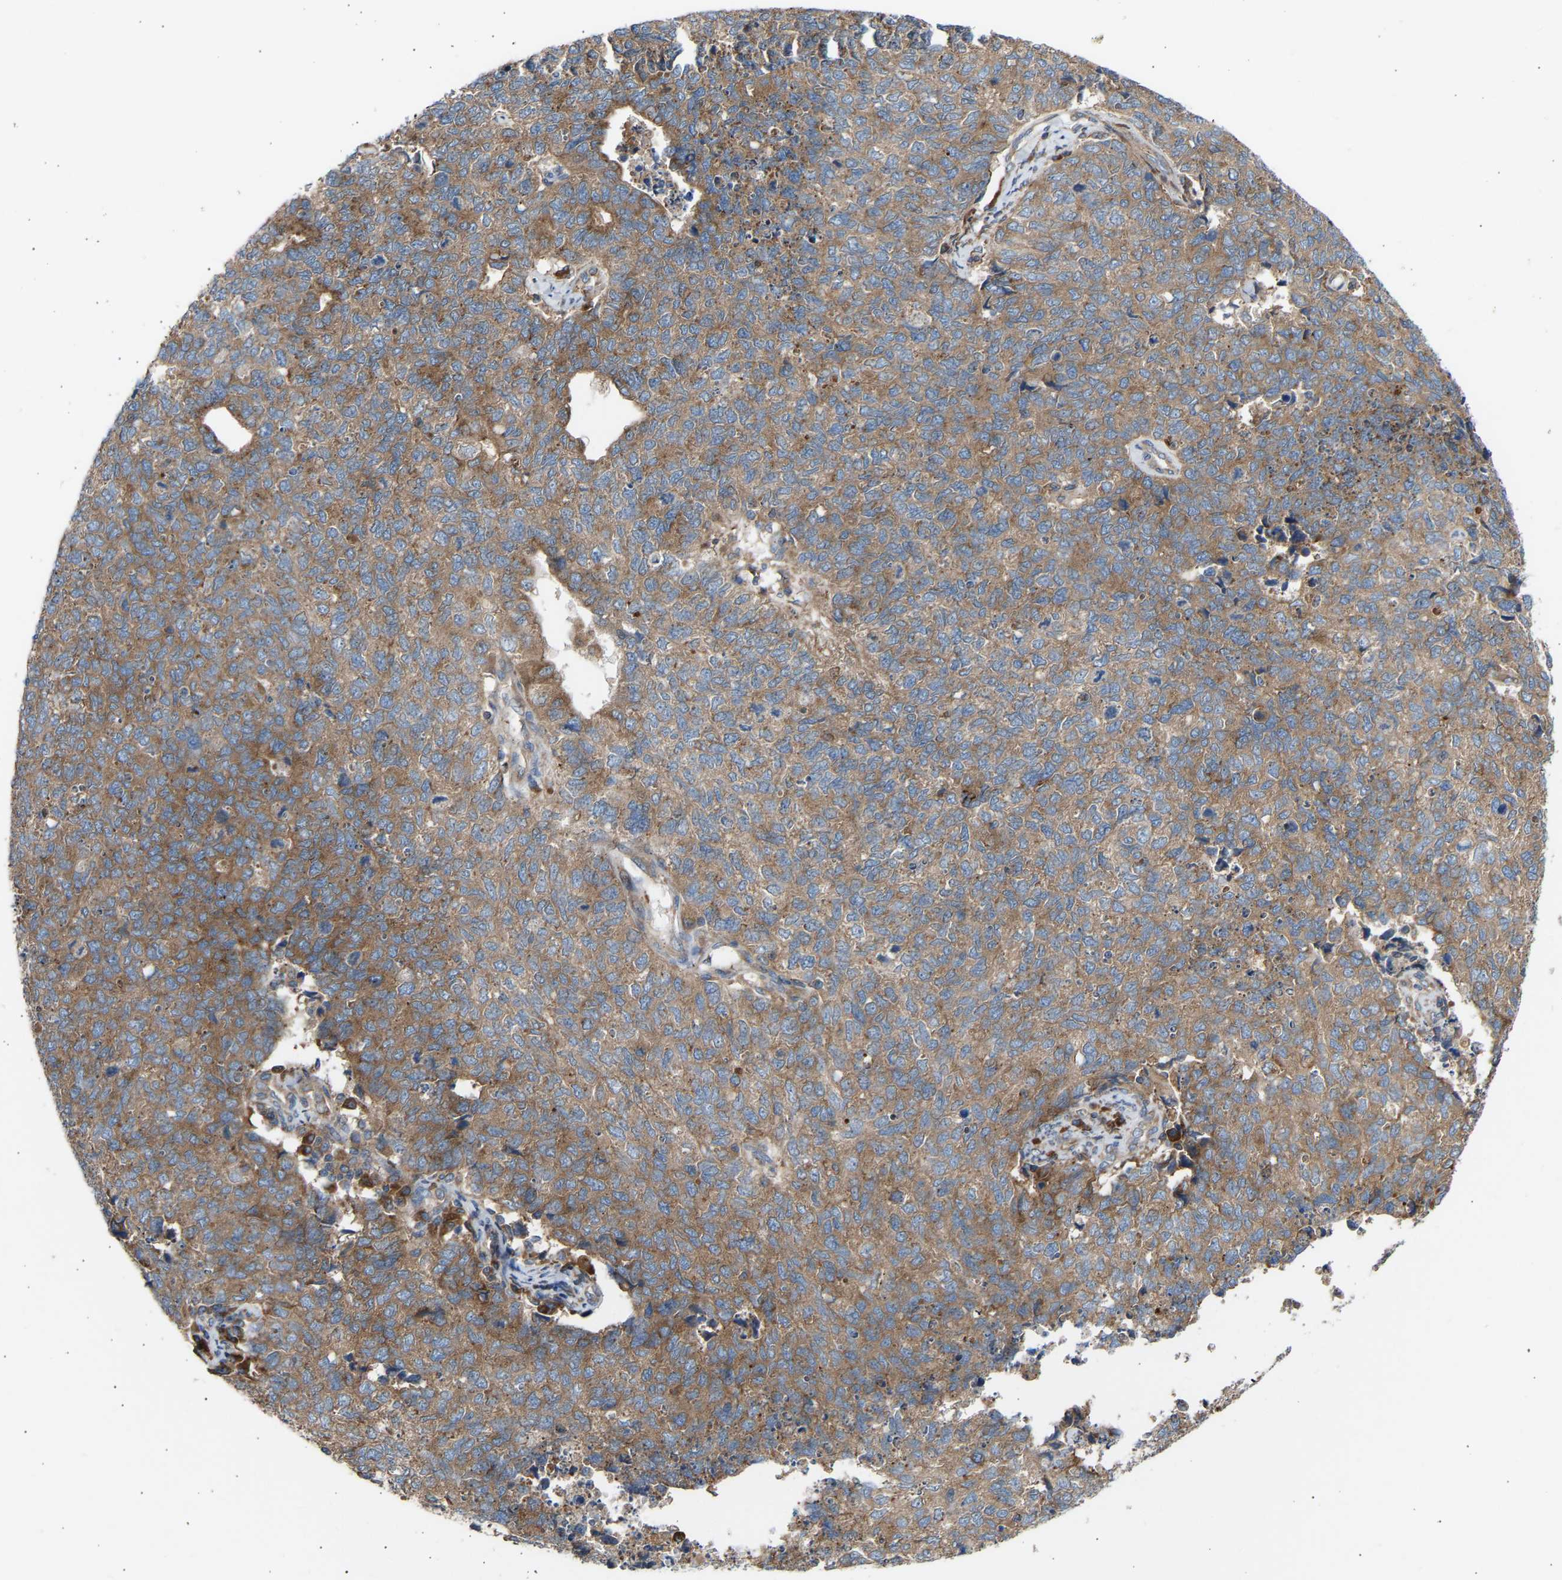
{"staining": {"intensity": "moderate", "quantity": ">75%", "location": "cytoplasmic/membranous"}, "tissue": "cervical cancer", "cell_type": "Tumor cells", "image_type": "cancer", "snomed": [{"axis": "morphology", "description": "Squamous cell carcinoma, NOS"}, {"axis": "topography", "description": "Cervix"}], "caption": "Immunohistochemical staining of cervical cancer demonstrates moderate cytoplasmic/membranous protein expression in approximately >75% of tumor cells.", "gene": "GCN1", "patient": {"sex": "female", "age": 63}}